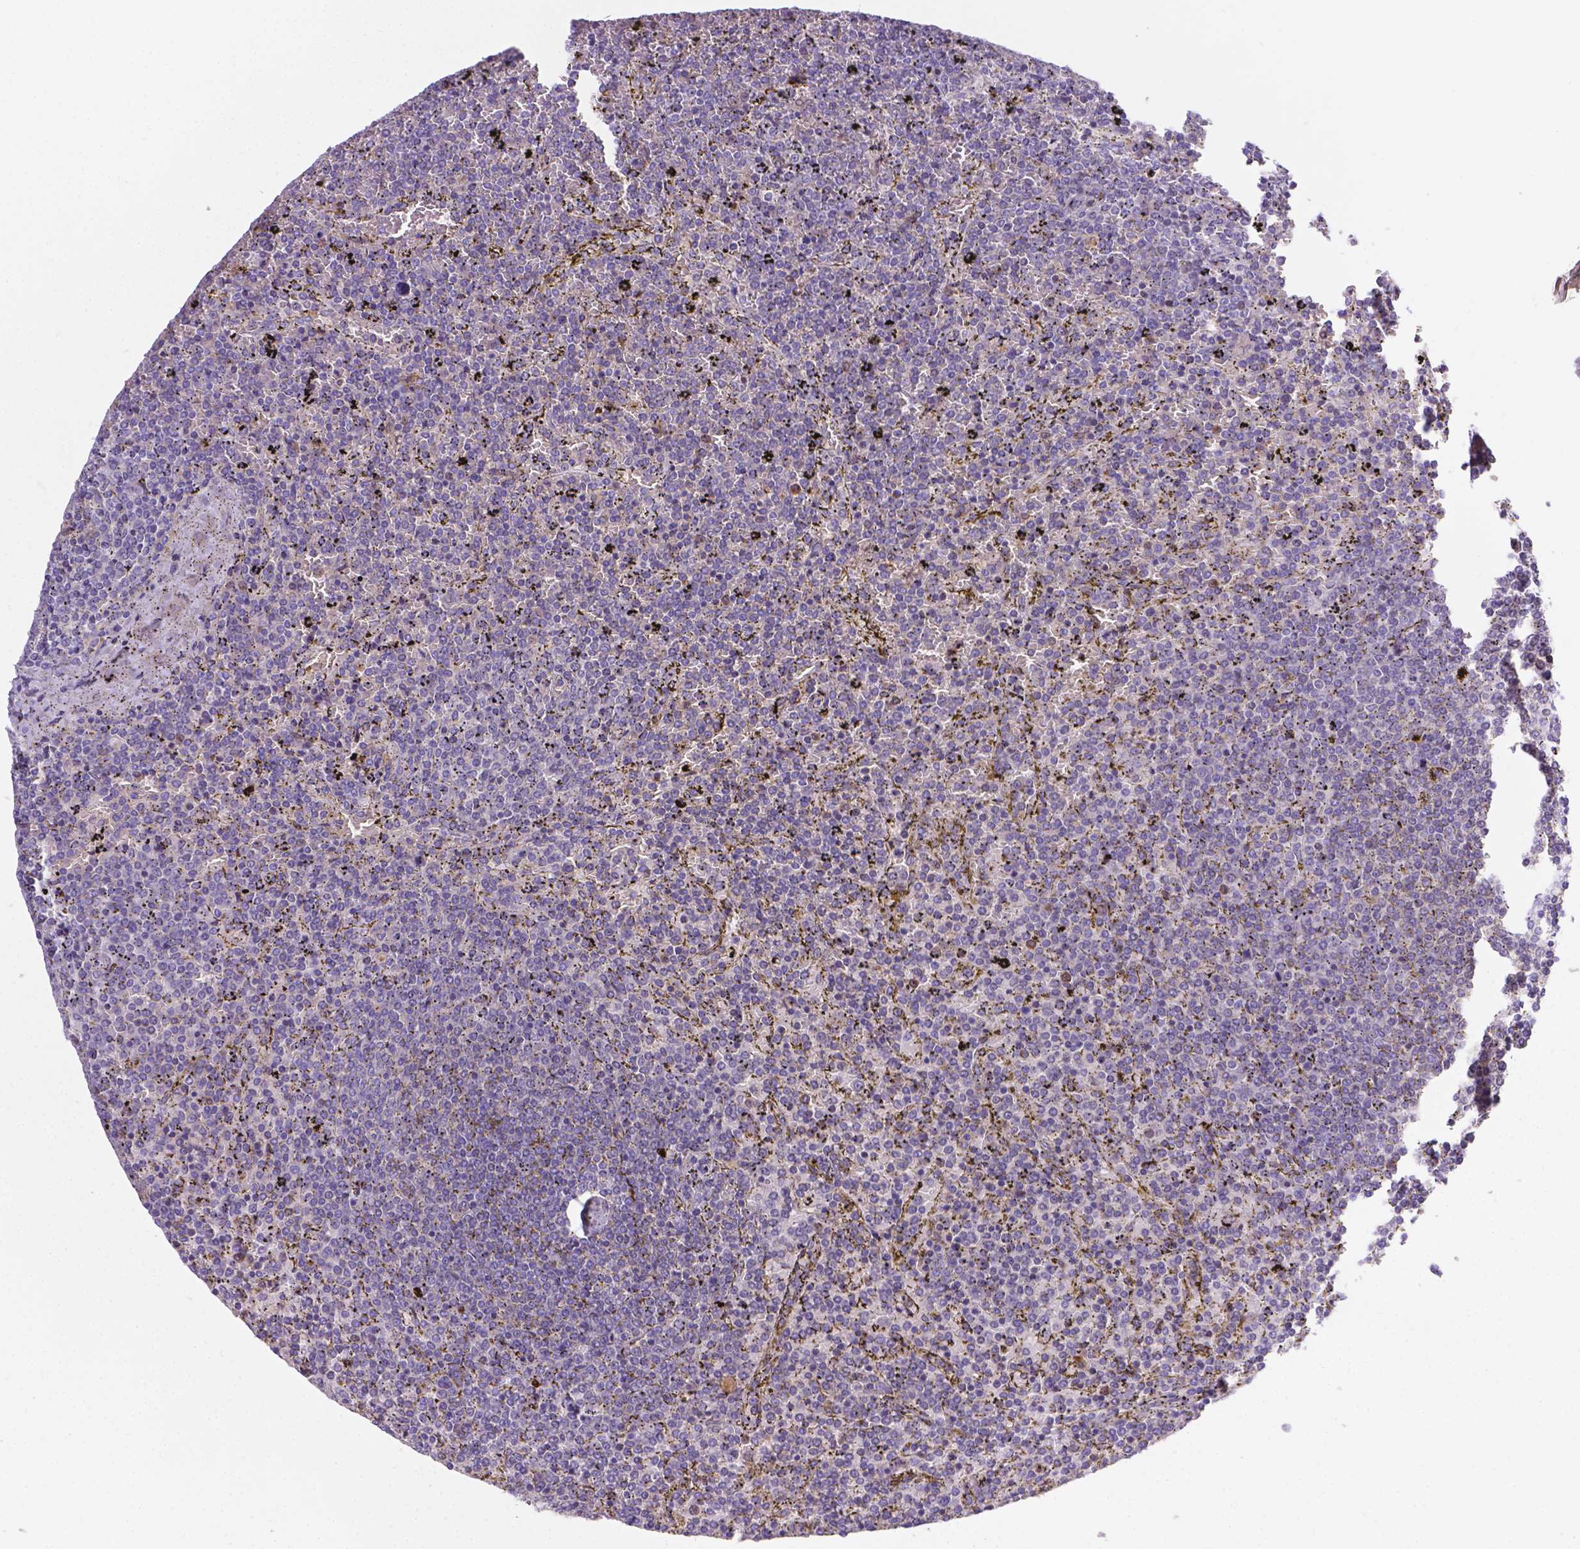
{"staining": {"intensity": "negative", "quantity": "none", "location": "none"}, "tissue": "lymphoma", "cell_type": "Tumor cells", "image_type": "cancer", "snomed": [{"axis": "morphology", "description": "Malignant lymphoma, non-Hodgkin's type, Low grade"}, {"axis": "topography", "description": "Spleen"}], "caption": "Tumor cells are negative for brown protein staining in low-grade malignant lymphoma, non-Hodgkin's type.", "gene": "TM4SF18", "patient": {"sex": "female", "age": 77}}